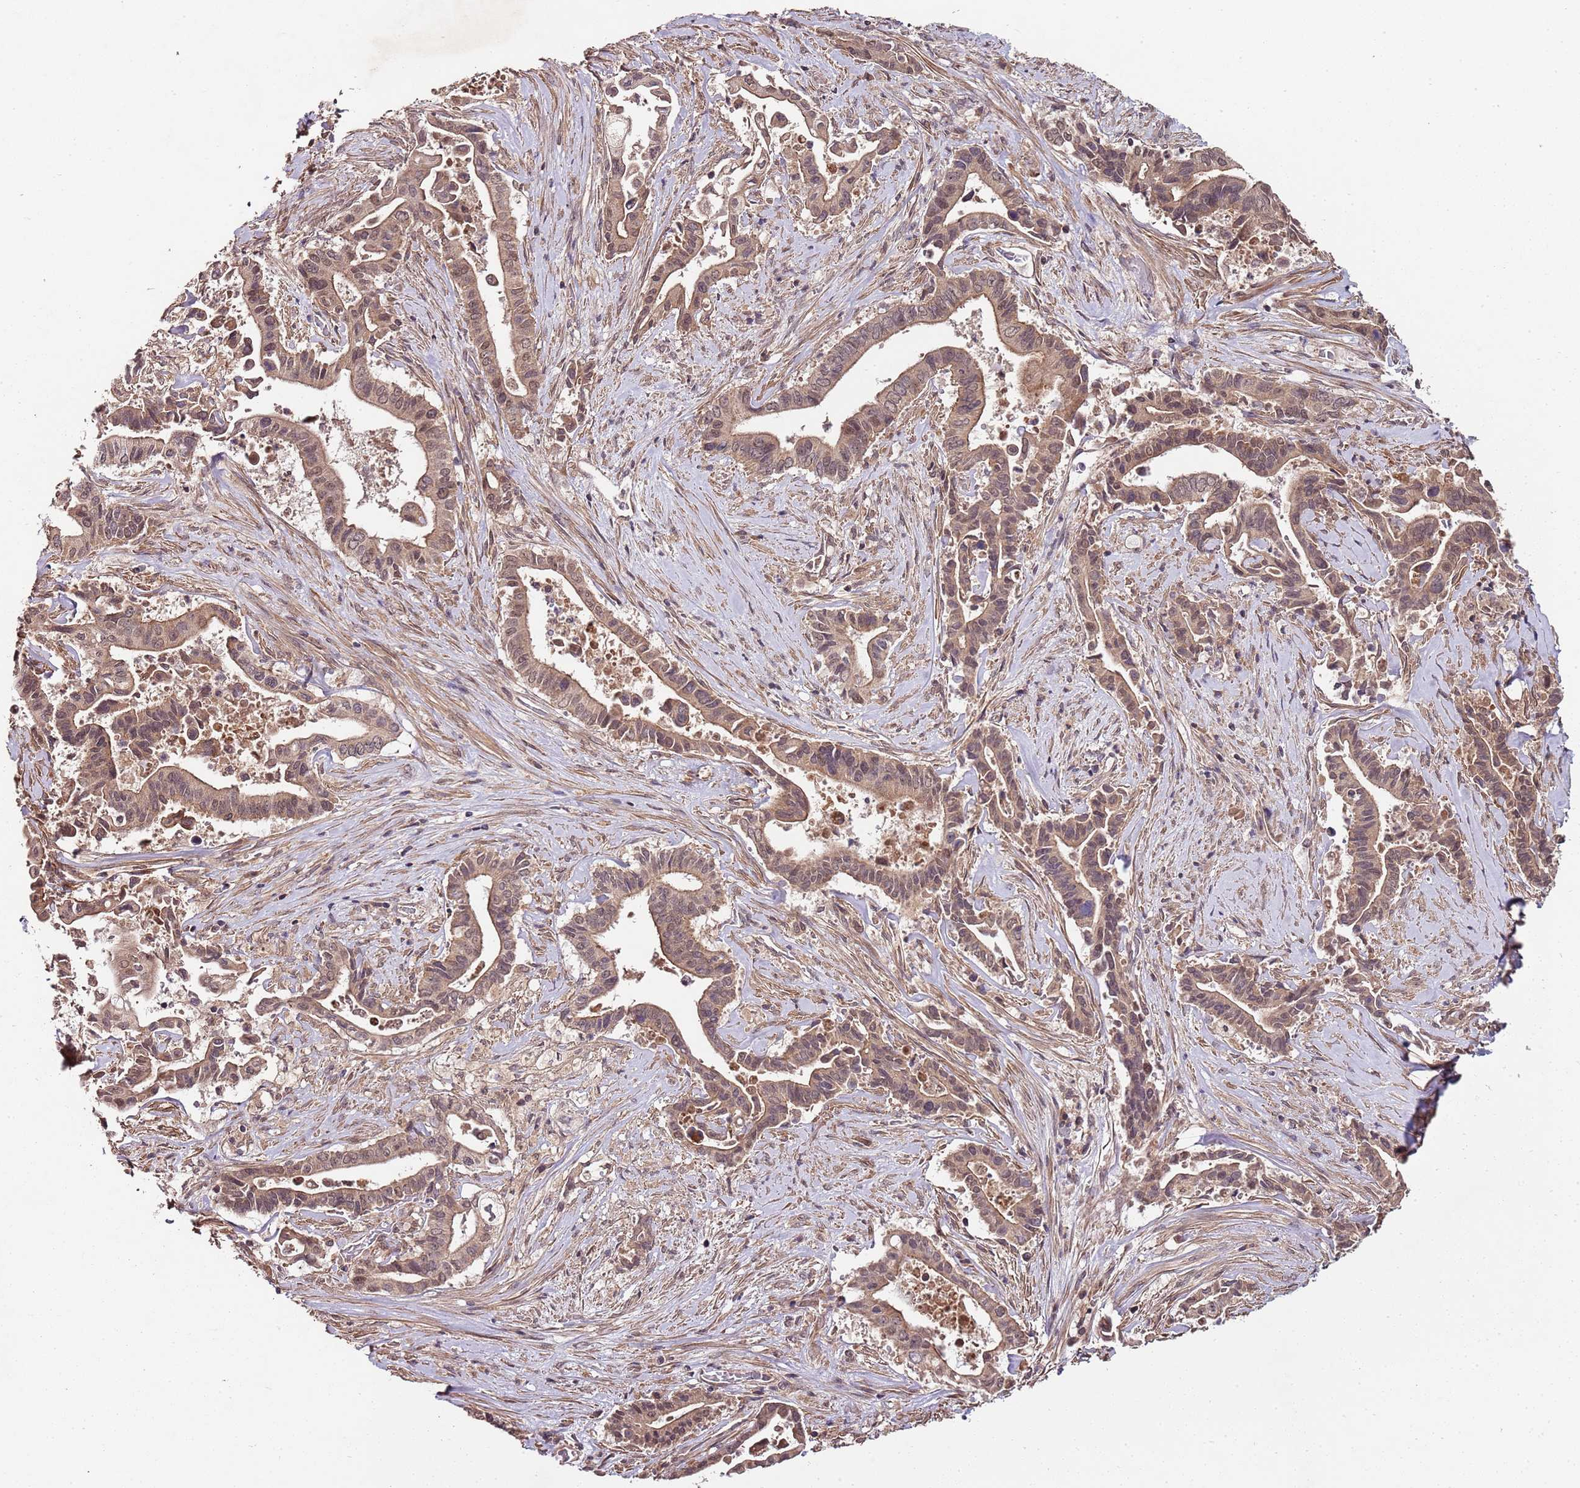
{"staining": {"intensity": "moderate", "quantity": ">75%", "location": "cytoplasmic/membranous,nuclear"}, "tissue": "pancreatic cancer", "cell_type": "Tumor cells", "image_type": "cancer", "snomed": [{"axis": "morphology", "description": "Adenocarcinoma, NOS"}, {"axis": "topography", "description": "Pancreas"}], "caption": "Protein staining of pancreatic cancer (adenocarcinoma) tissue exhibits moderate cytoplasmic/membranous and nuclear positivity in approximately >75% of tumor cells.", "gene": "LIN37", "patient": {"sex": "female", "age": 77}}